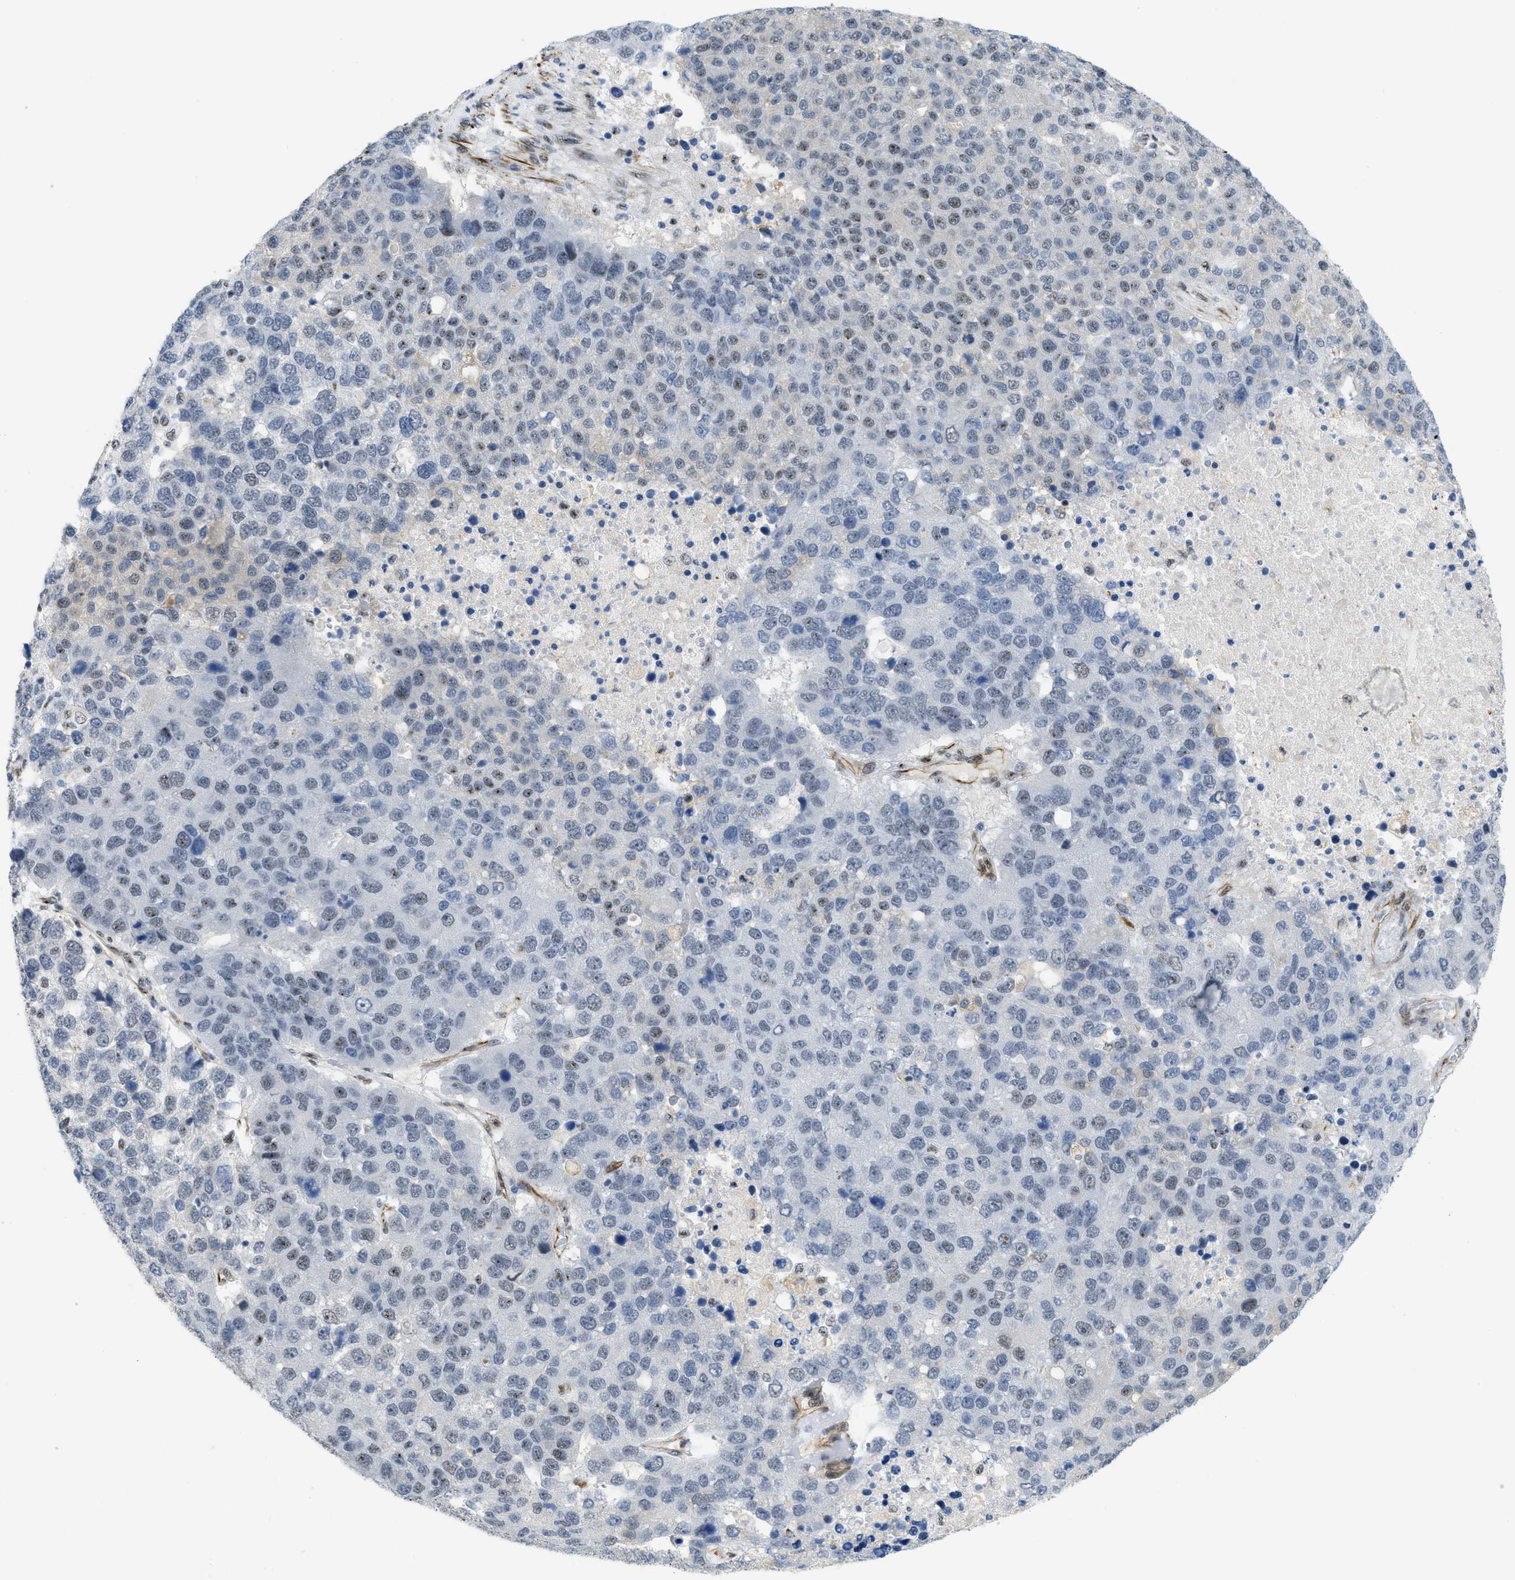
{"staining": {"intensity": "weak", "quantity": "25%-75%", "location": "nuclear"}, "tissue": "pancreatic cancer", "cell_type": "Tumor cells", "image_type": "cancer", "snomed": [{"axis": "morphology", "description": "Adenocarcinoma, NOS"}, {"axis": "topography", "description": "Pancreas"}], "caption": "Weak nuclear positivity is identified in about 25%-75% of tumor cells in pancreatic adenocarcinoma.", "gene": "LRRC8B", "patient": {"sex": "female", "age": 61}}